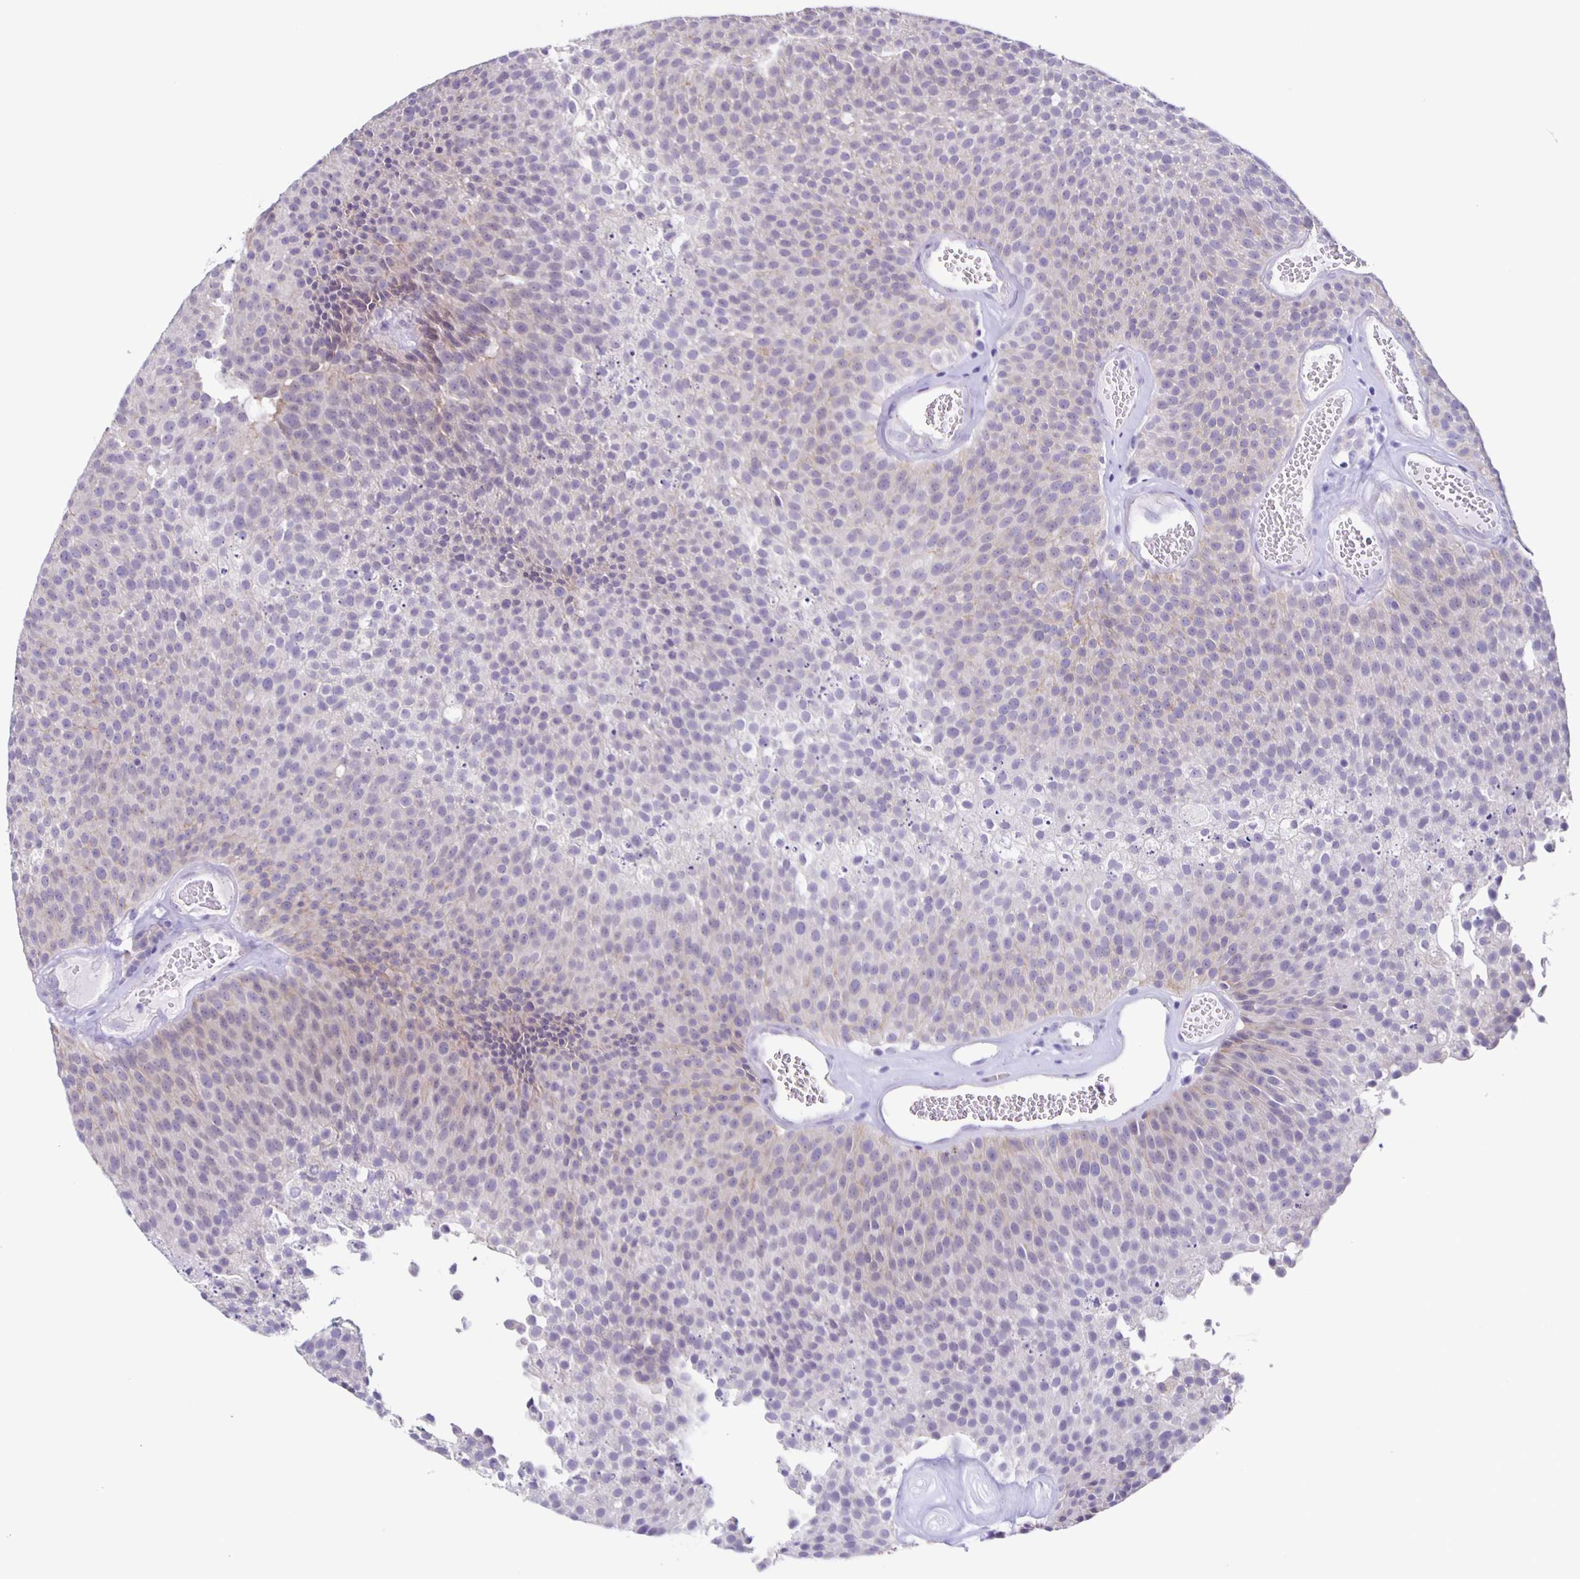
{"staining": {"intensity": "weak", "quantity": "<25%", "location": "cytoplasmic/membranous"}, "tissue": "urothelial cancer", "cell_type": "Tumor cells", "image_type": "cancer", "snomed": [{"axis": "morphology", "description": "Urothelial carcinoma, Low grade"}, {"axis": "topography", "description": "Urinary bladder"}], "caption": "Image shows no protein staining in tumor cells of urothelial cancer tissue.", "gene": "SLC12A3", "patient": {"sex": "female", "age": 79}}